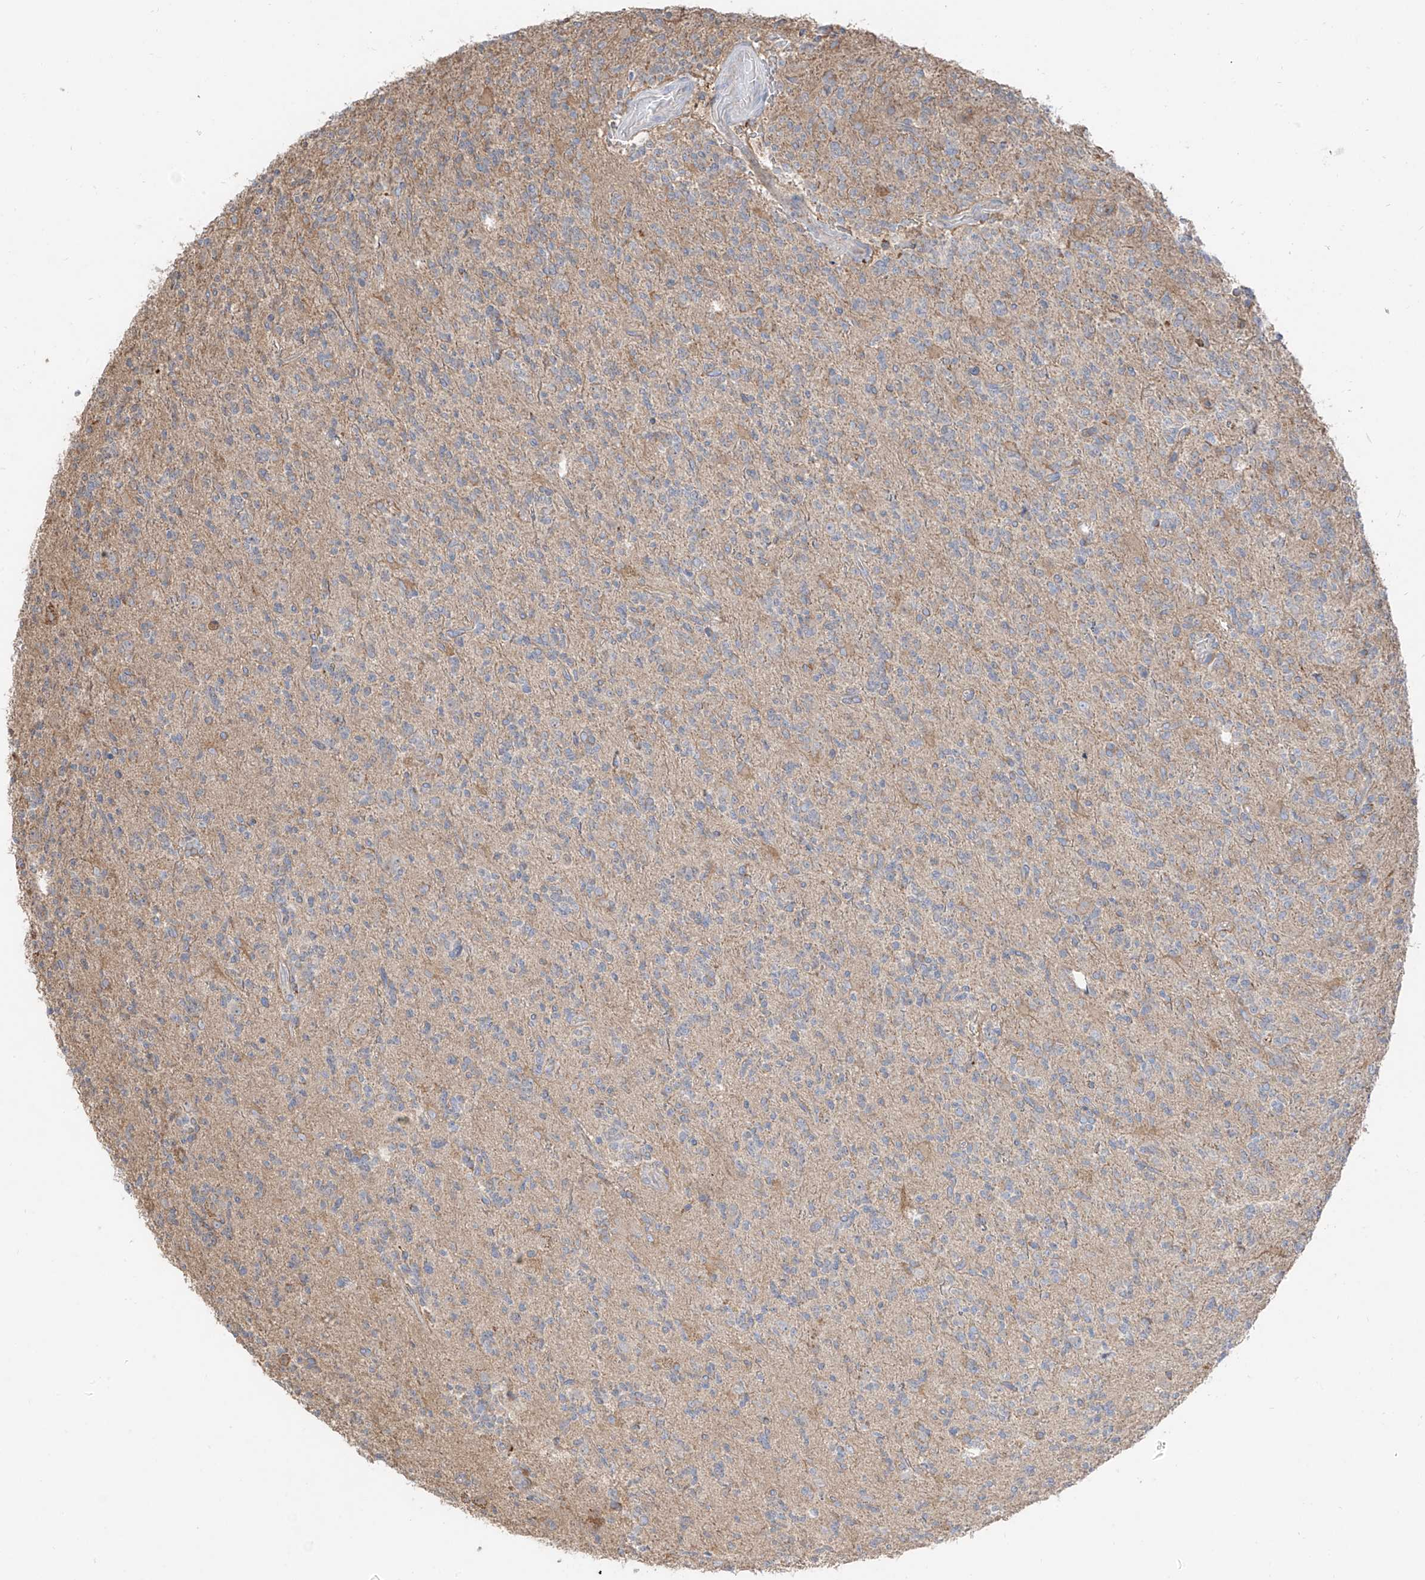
{"staining": {"intensity": "weak", "quantity": "<25%", "location": "cytoplasmic/membranous"}, "tissue": "glioma", "cell_type": "Tumor cells", "image_type": "cancer", "snomed": [{"axis": "morphology", "description": "Glioma, malignant, High grade"}, {"axis": "topography", "description": "Brain"}], "caption": "Immunohistochemistry (IHC) photomicrograph of neoplastic tissue: human glioma stained with DAB demonstrates no significant protein positivity in tumor cells. (Immunohistochemistry, brightfield microscopy, high magnification).", "gene": "ETHE1", "patient": {"sex": "female", "age": 62}}